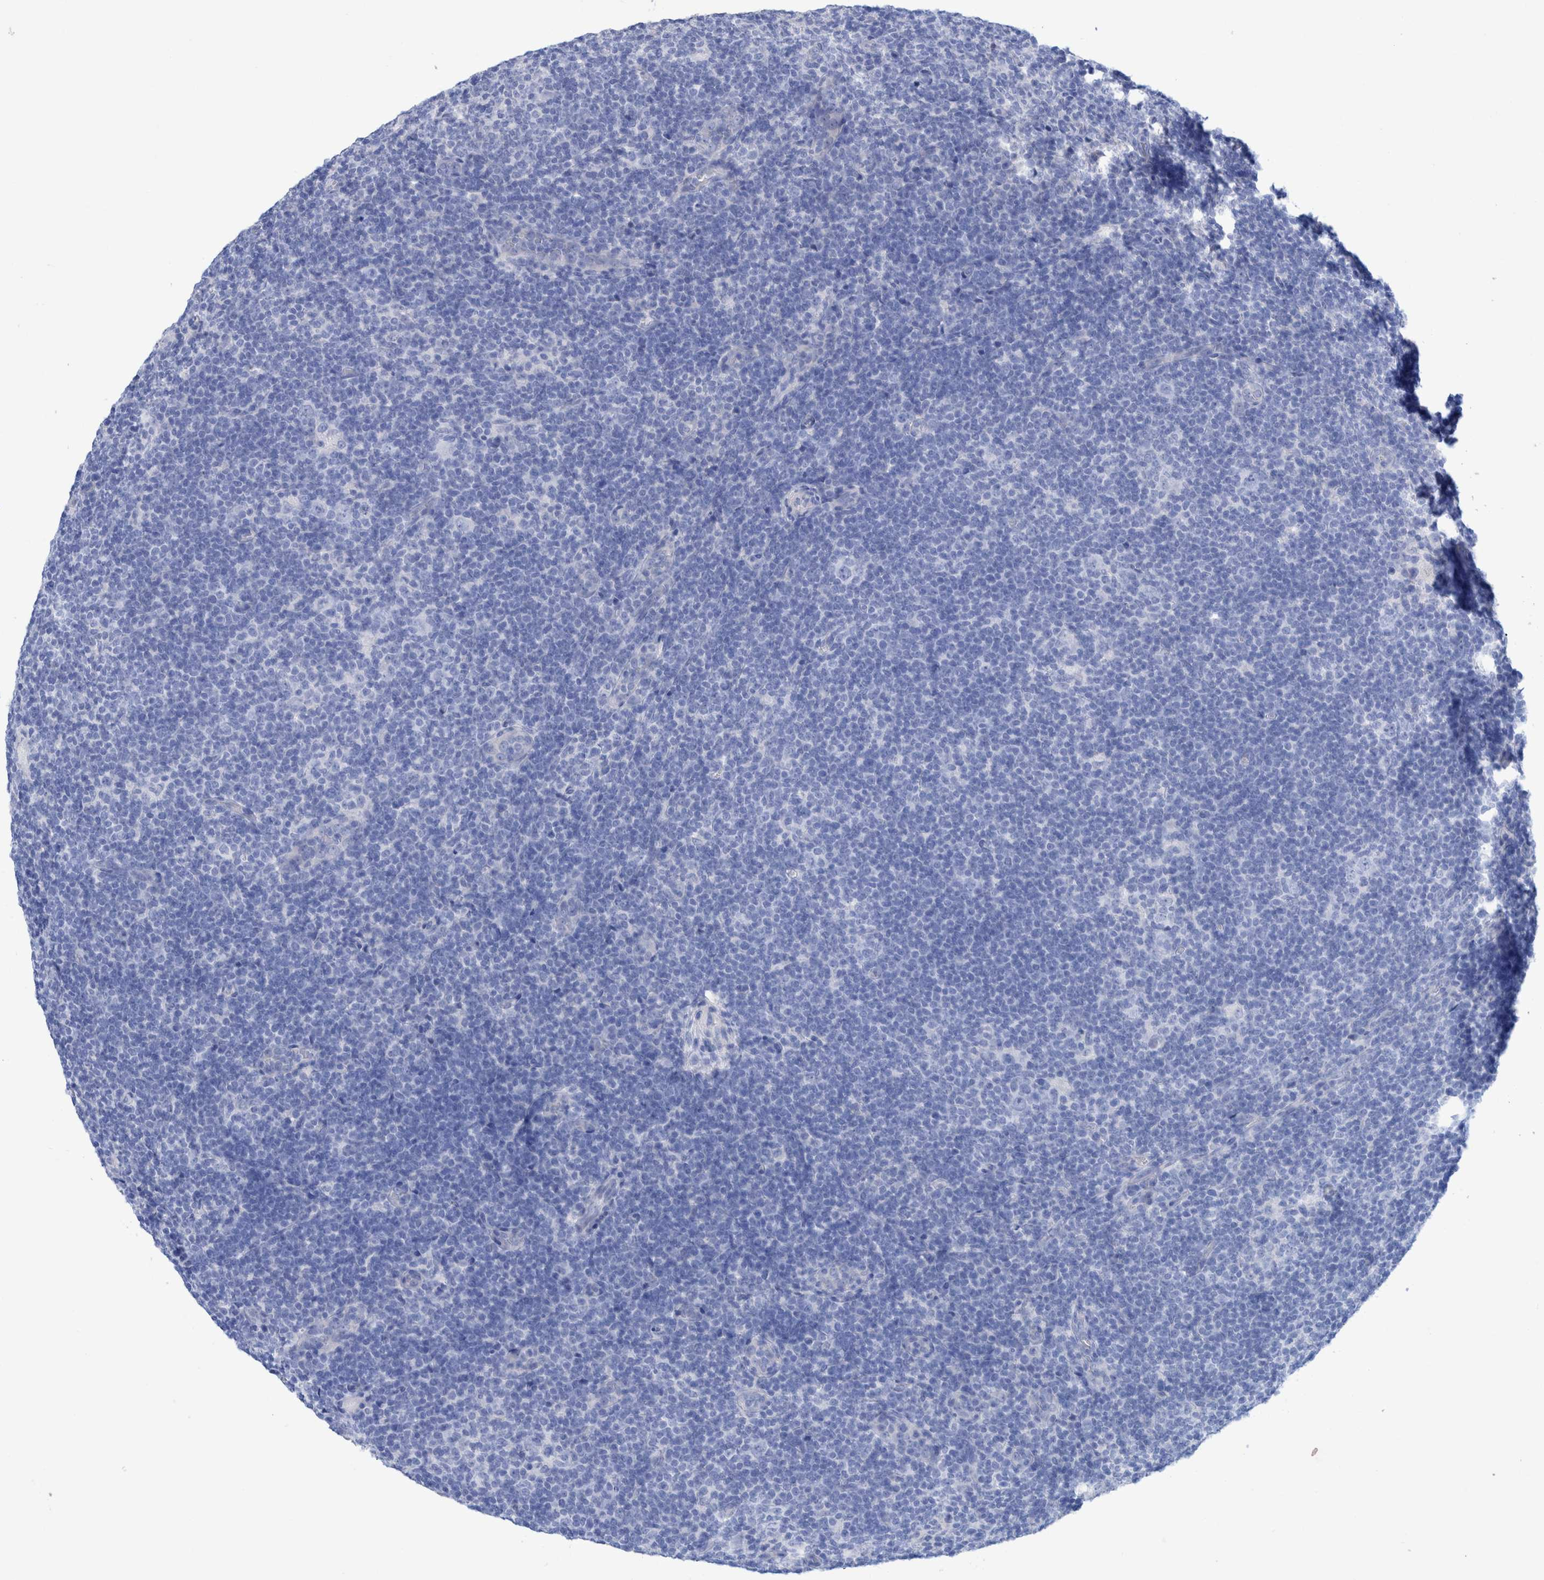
{"staining": {"intensity": "negative", "quantity": "none", "location": "none"}, "tissue": "lymphoma", "cell_type": "Tumor cells", "image_type": "cancer", "snomed": [{"axis": "morphology", "description": "Hodgkin's disease, NOS"}, {"axis": "topography", "description": "Lymph node"}], "caption": "This is an IHC photomicrograph of human Hodgkin's disease. There is no expression in tumor cells.", "gene": "PERP", "patient": {"sex": "female", "age": 57}}